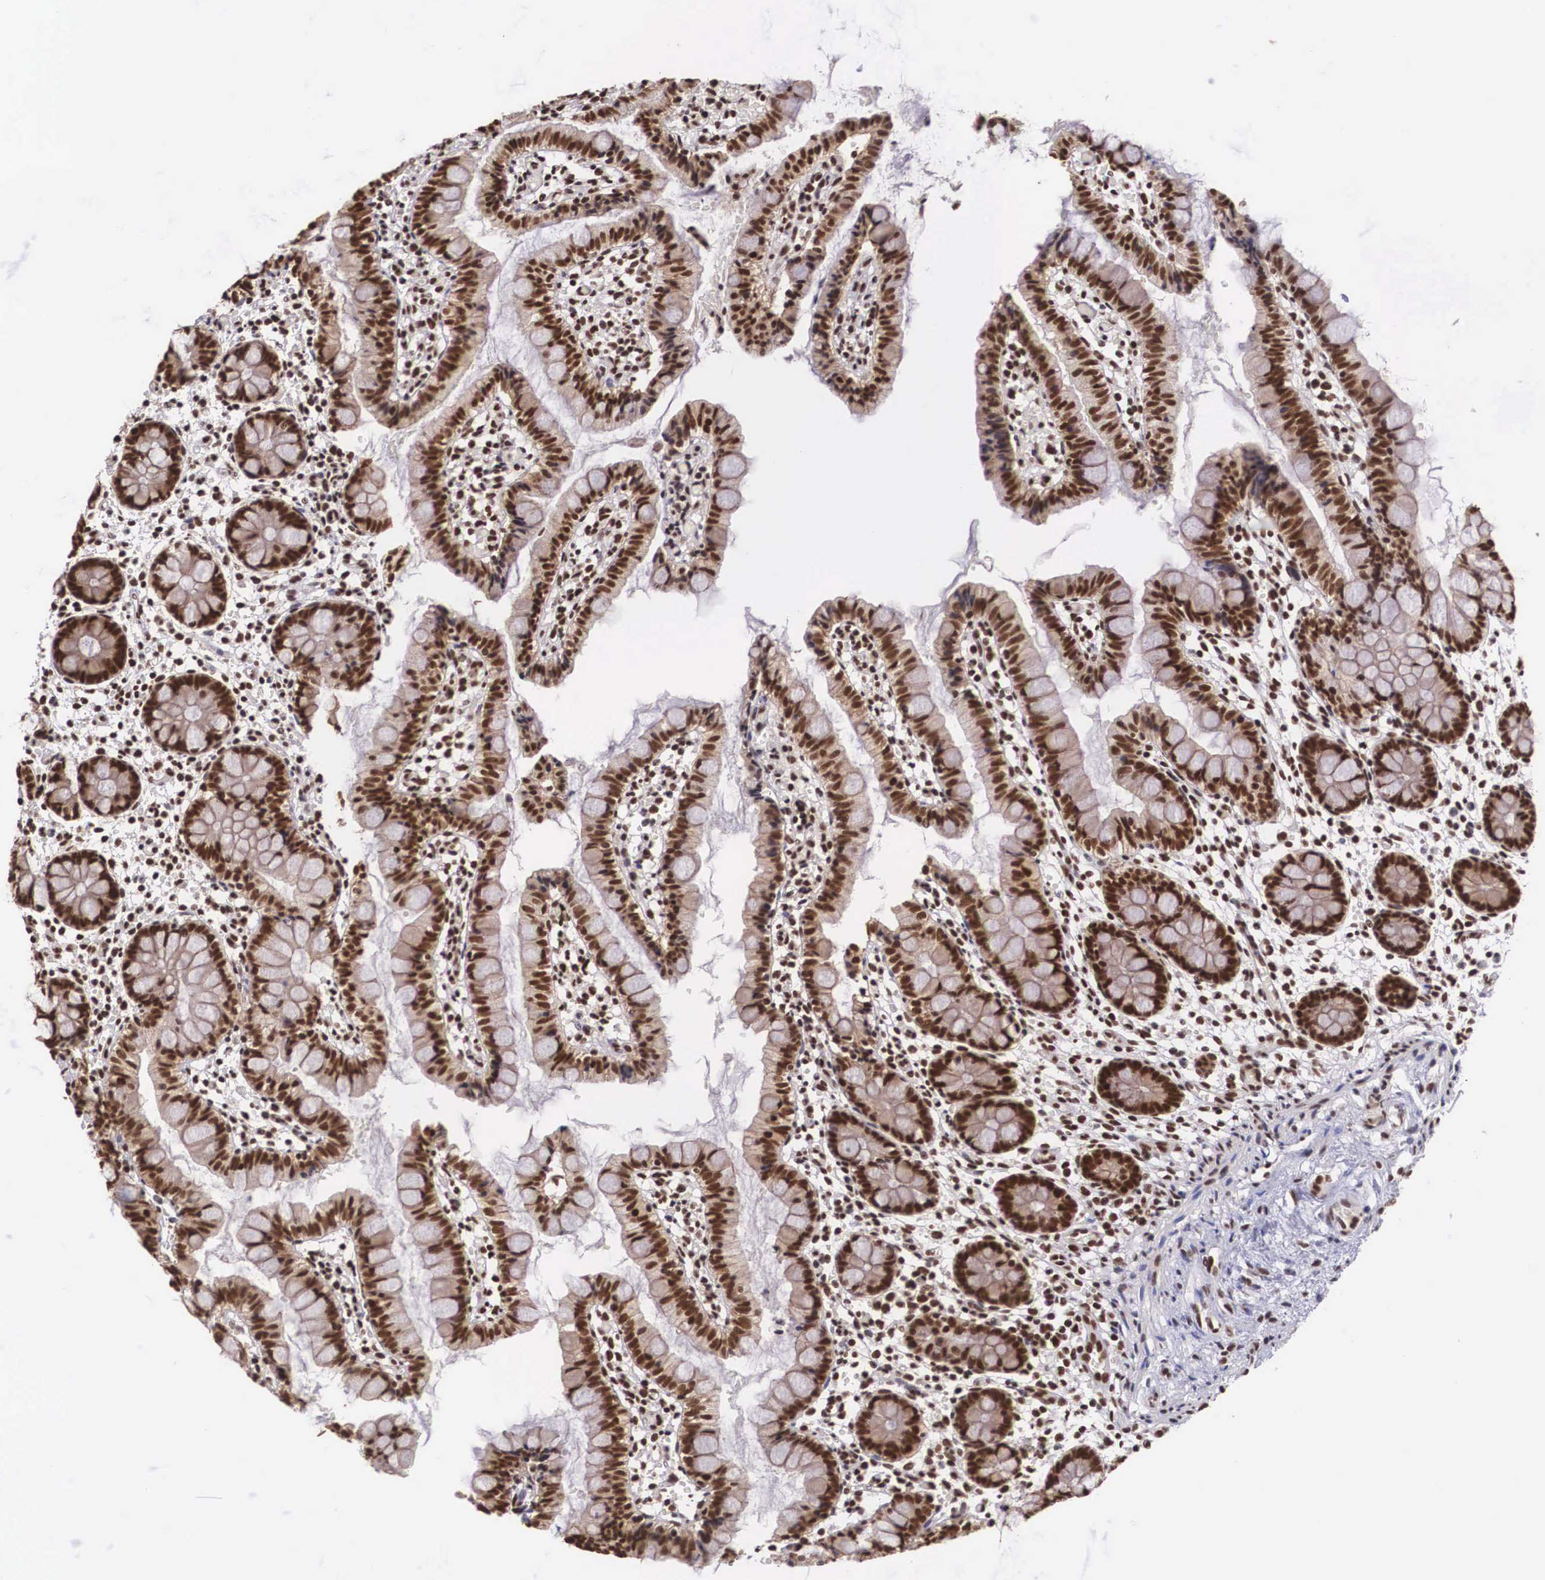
{"staining": {"intensity": "strong", "quantity": ">75%", "location": "cytoplasmic/membranous,nuclear"}, "tissue": "small intestine", "cell_type": "Glandular cells", "image_type": "normal", "snomed": [{"axis": "morphology", "description": "Normal tissue, NOS"}, {"axis": "topography", "description": "Small intestine"}], "caption": "Protein analysis of benign small intestine displays strong cytoplasmic/membranous,nuclear positivity in approximately >75% of glandular cells. The protein of interest is stained brown, and the nuclei are stained in blue (DAB (3,3'-diaminobenzidine) IHC with brightfield microscopy, high magnification).", "gene": "POLR2F", "patient": {"sex": "male", "age": 1}}